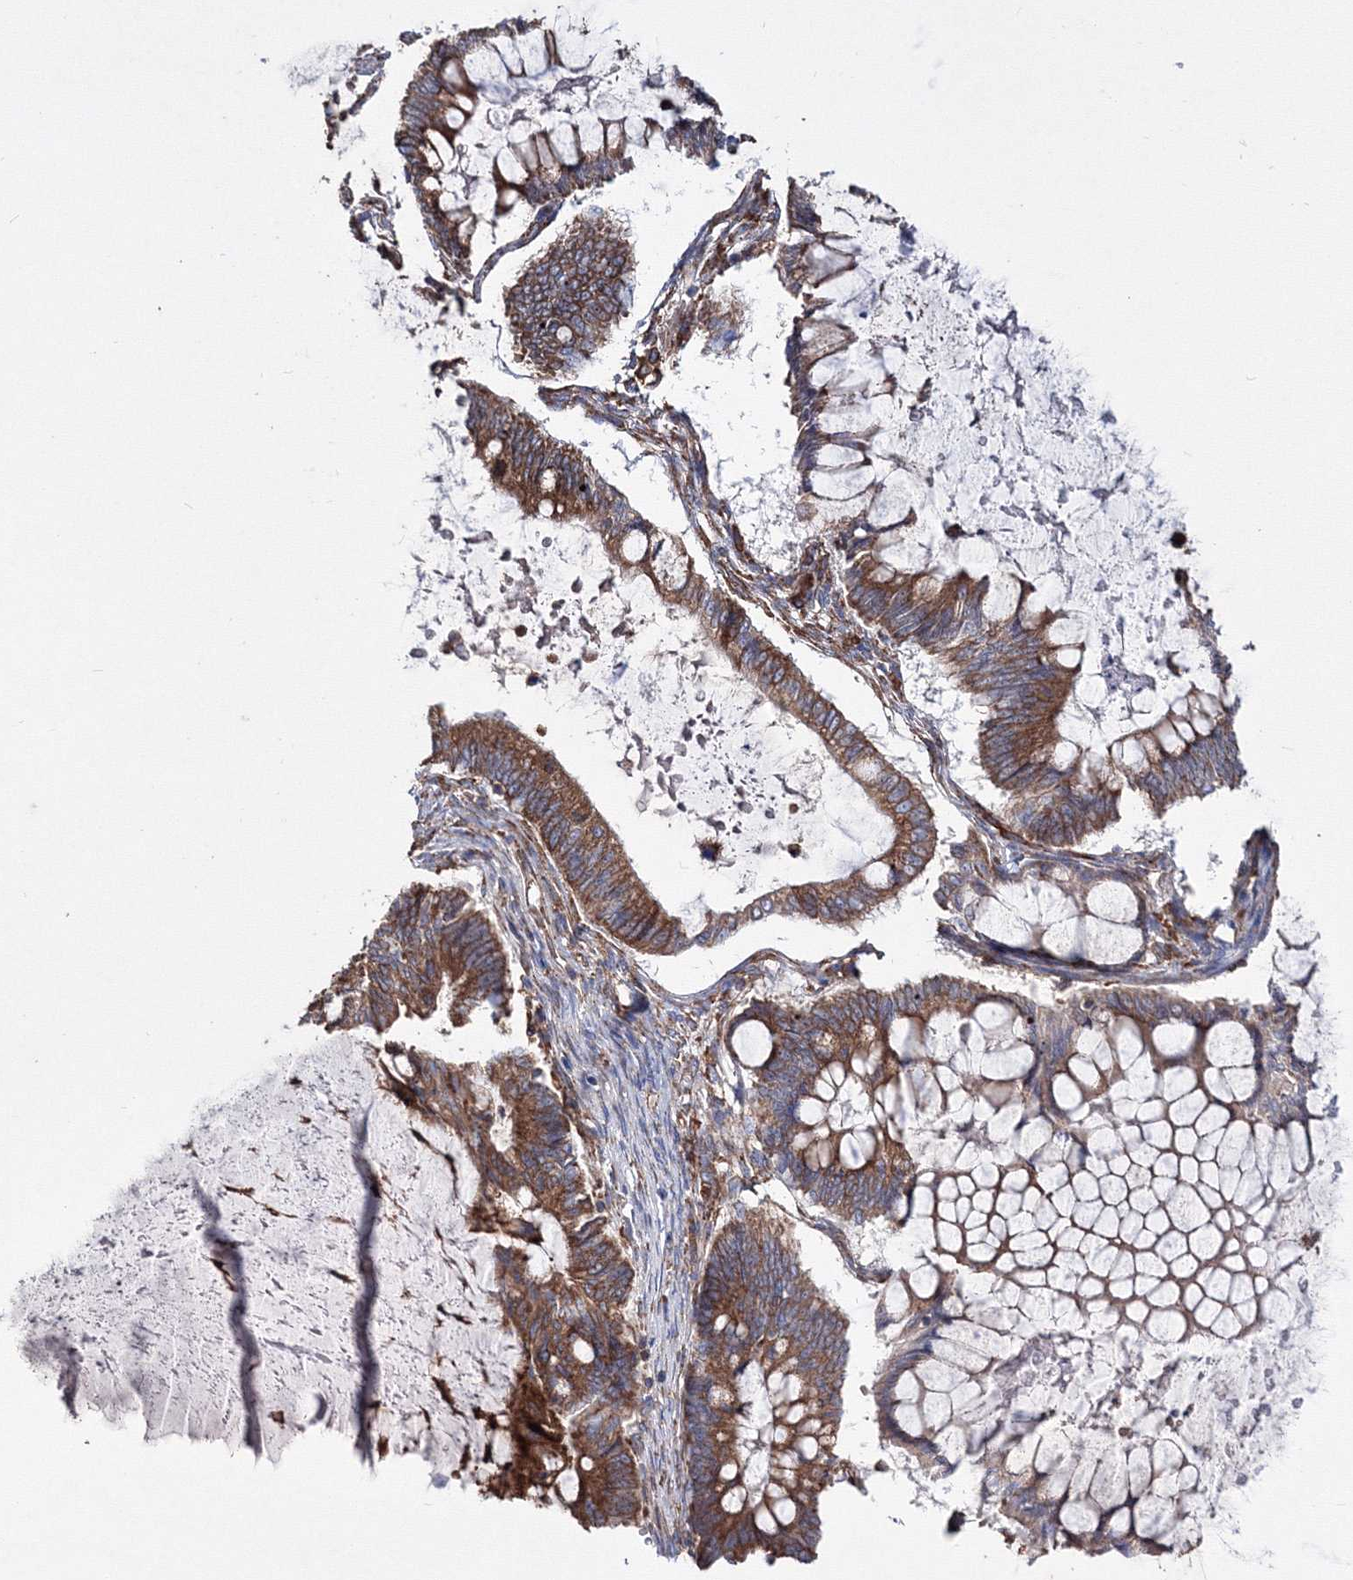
{"staining": {"intensity": "moderate", "quantity": ">75%", "location": "cytoplasmic/membranous"}, "tissue": "ovarian cancer", "cell_type": "Tumor cells", "image_type": "cancer", "snomed": [{"axis": "morphology", "description": "Cystadenocarcinoma, mucinous, NOS"}, {"axis": "topography", "description": "Ovary"}], "caption": "Protein expression analysis of human ovarian mucinous cystadenocarcinoma reveals moderate cytoplasmic/membranous positivity in about >75% of tumor cells. (DAB IHC, brown staining for protein, blue staining for nuclei).", "gene": "VPS8", "patient": {"sex": "female", "age": 61}}